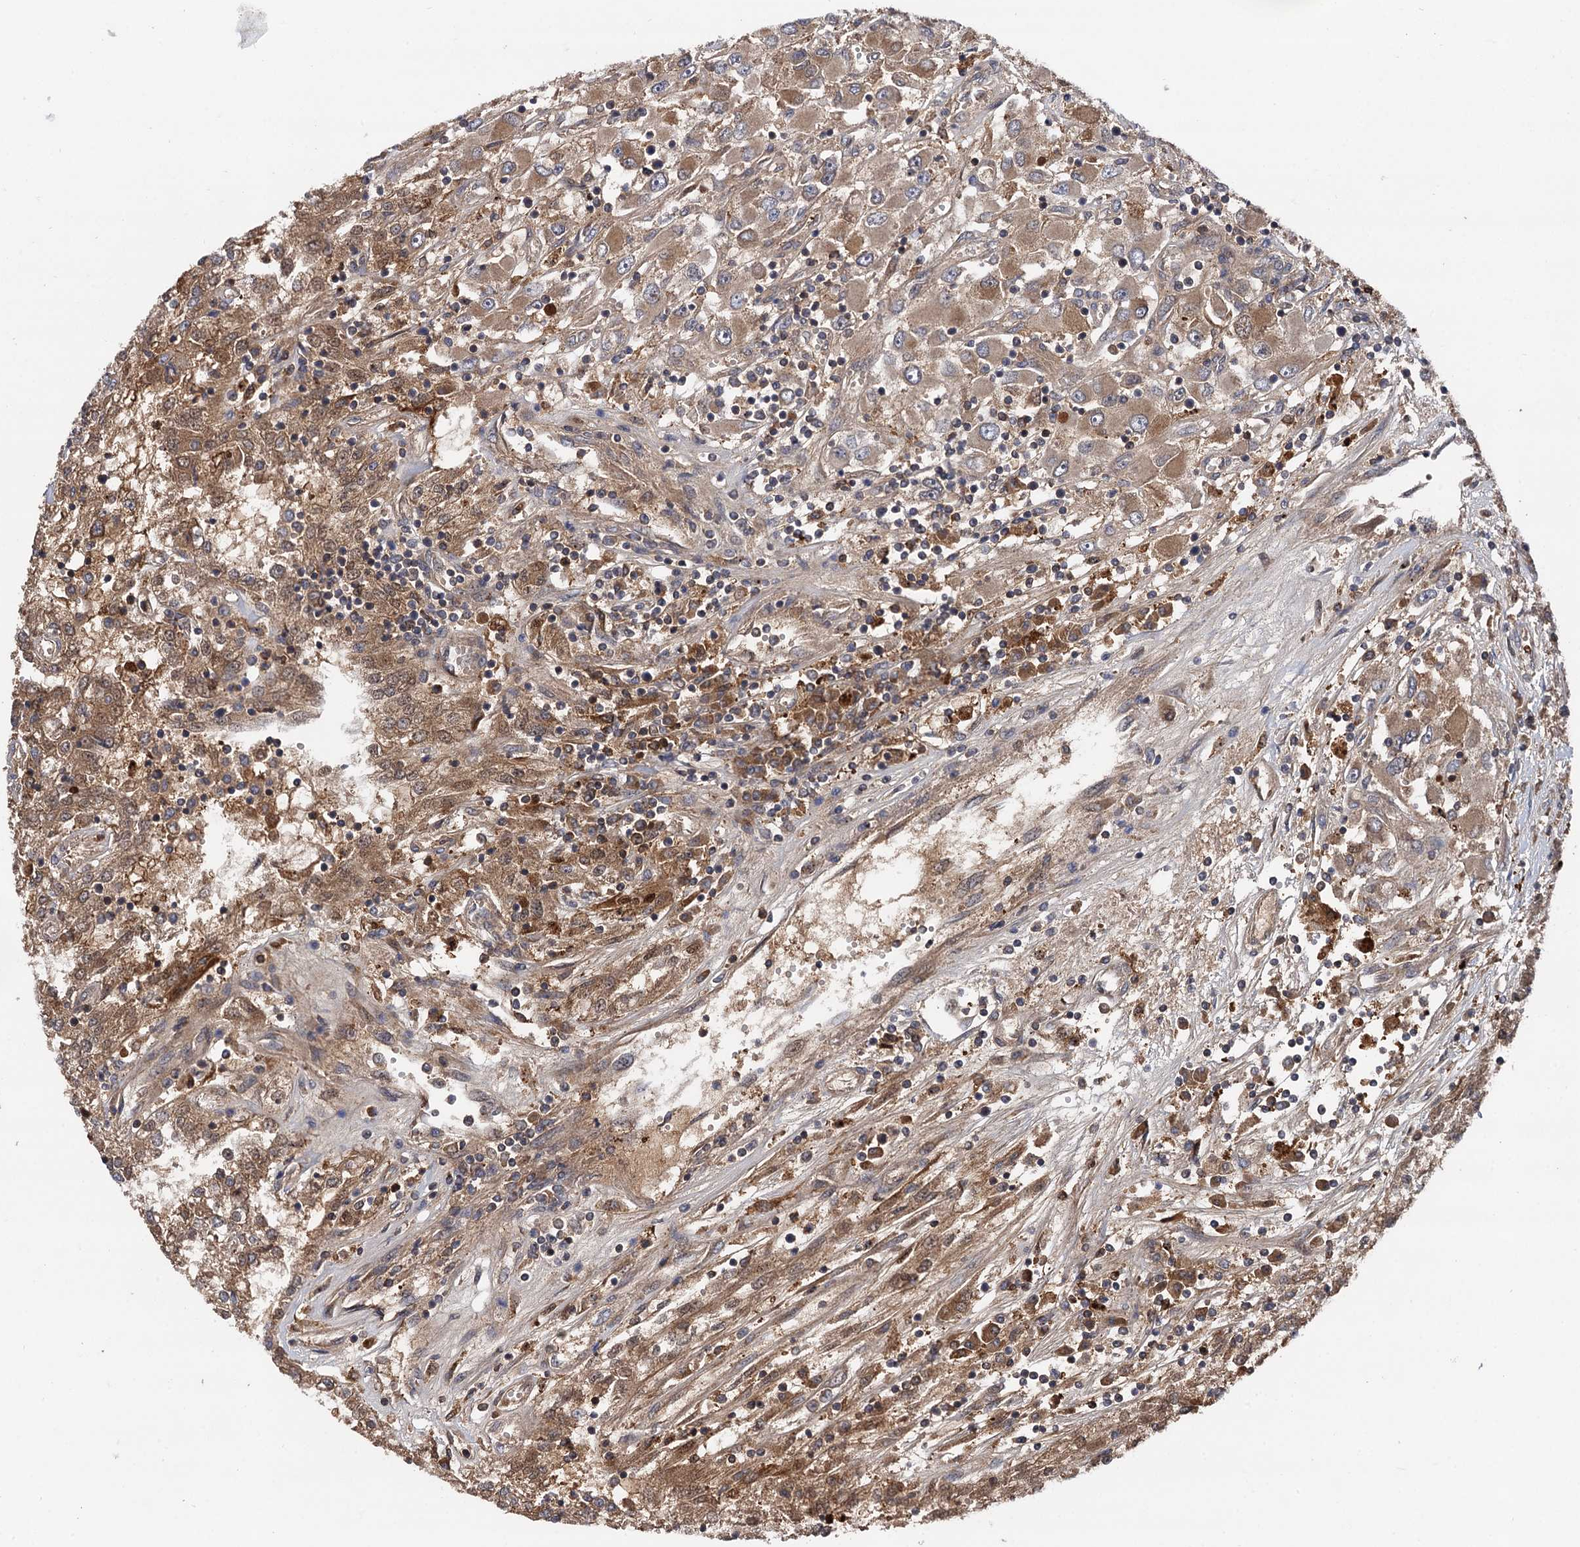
{"staining": {"intensity": "moderate", "quantity": ">75%", "location": "cytoplasmic/membranous"}, "tissue": "renal cancer", "cell_type": "Tumor cells", "image_type": "cancer", "snomed": [{"axis": "morphology", "description": "Adenocarcinoma, NOS"}, {"axis": "topography", "description": "Kidney"}], "caption": "Immunohistochemistry (IHC) (DAB (3,3'-diaminobenzidine)) staining of renal cancer exhibits moderate cytoplasmic/membranous protein positivity in about >75% of tumor cells.", "gene": "SELENOP", "patient": {"sex": "female", "age": 52}}